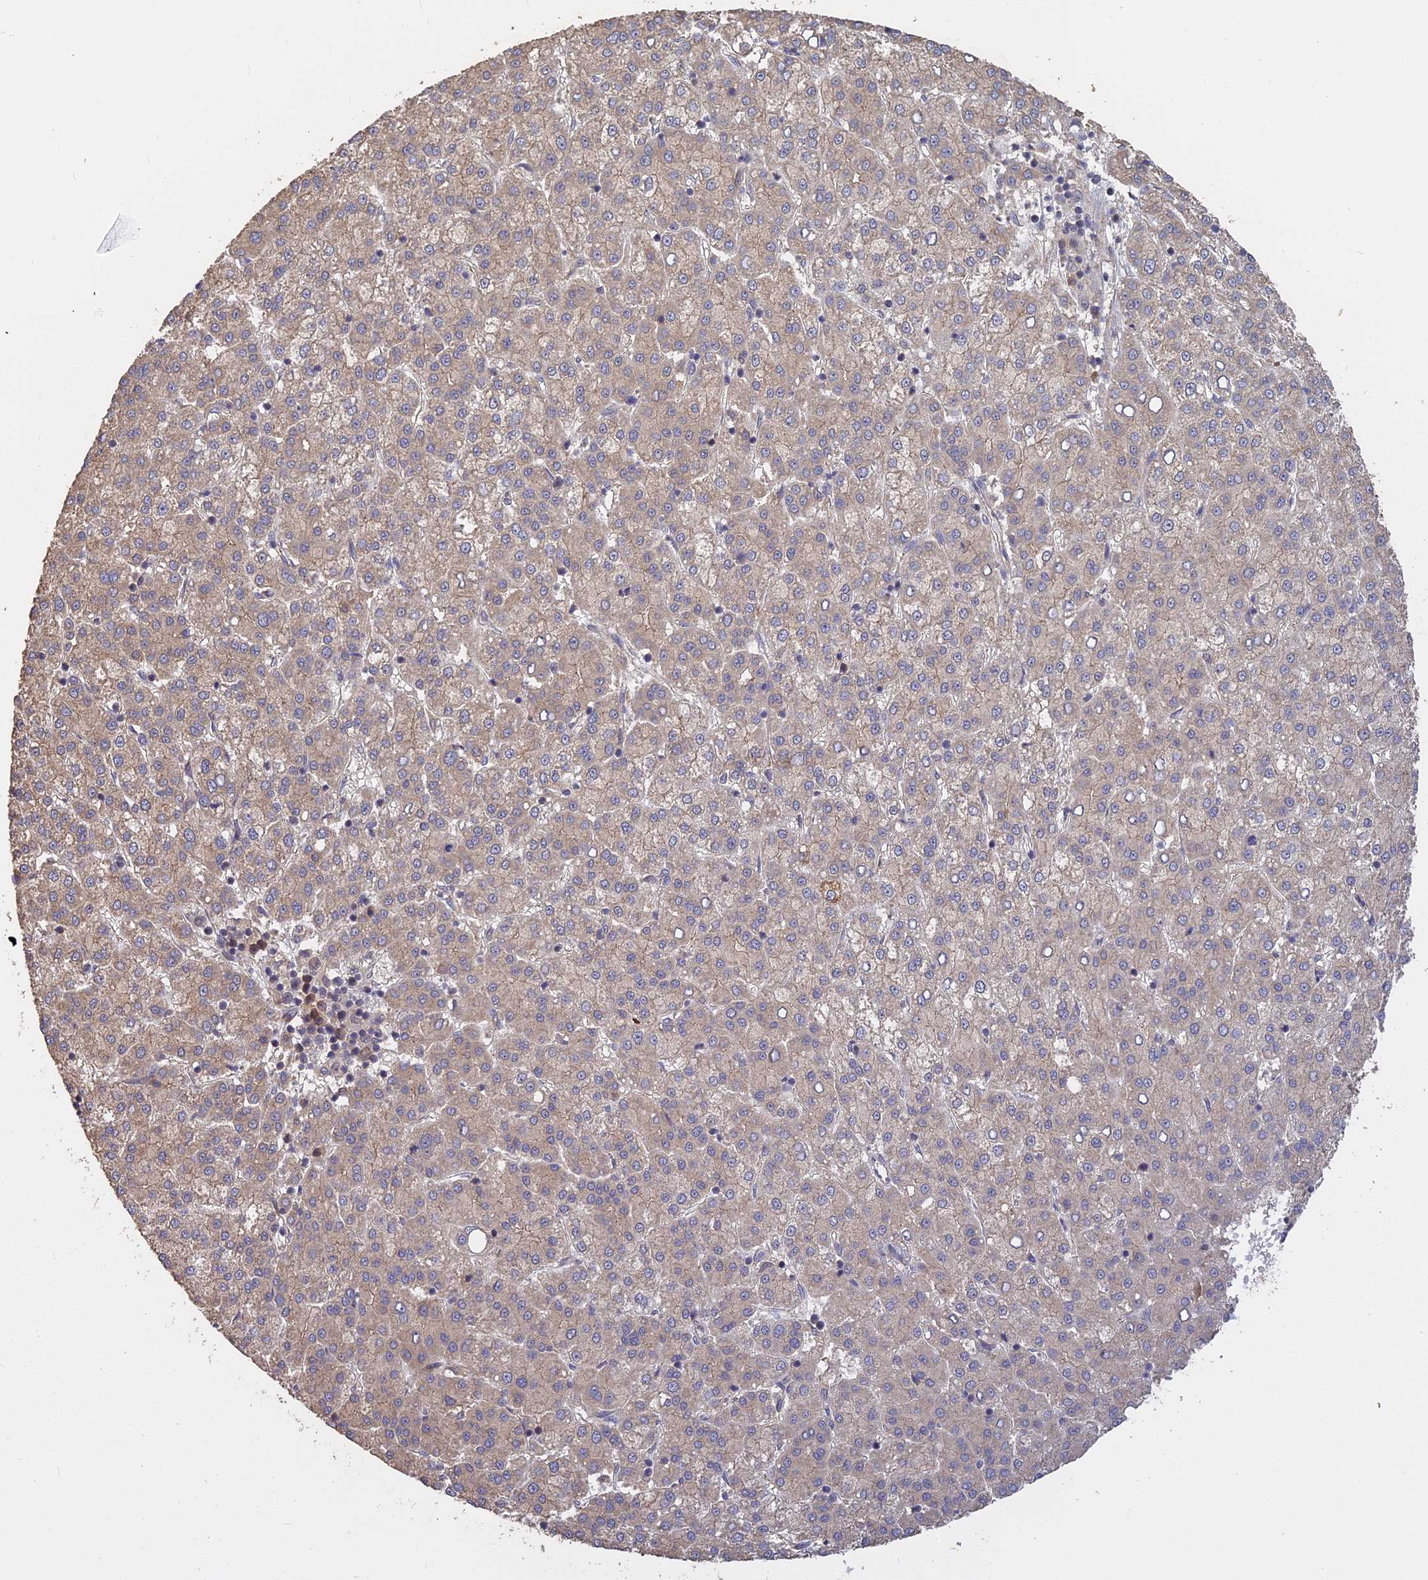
{"staining": {"intensity": "weak", "quantity": "<25%", "location": "cytoplasmic/membranous"}, "tissue": "liver cancer", "cell_type": "Tumor cells", "image_type": "cancer", "snomed": [{"axis": "morphology", "description": "Carcinoma, Hepatocellular, NOS"}, {"axis": "topography", "description": "Liver"}], "caption": "Tumor cells show no significant staining in liver cancer.", "gene": "ARHGAP40", "patient": {"sex": "female", "age": 58}}